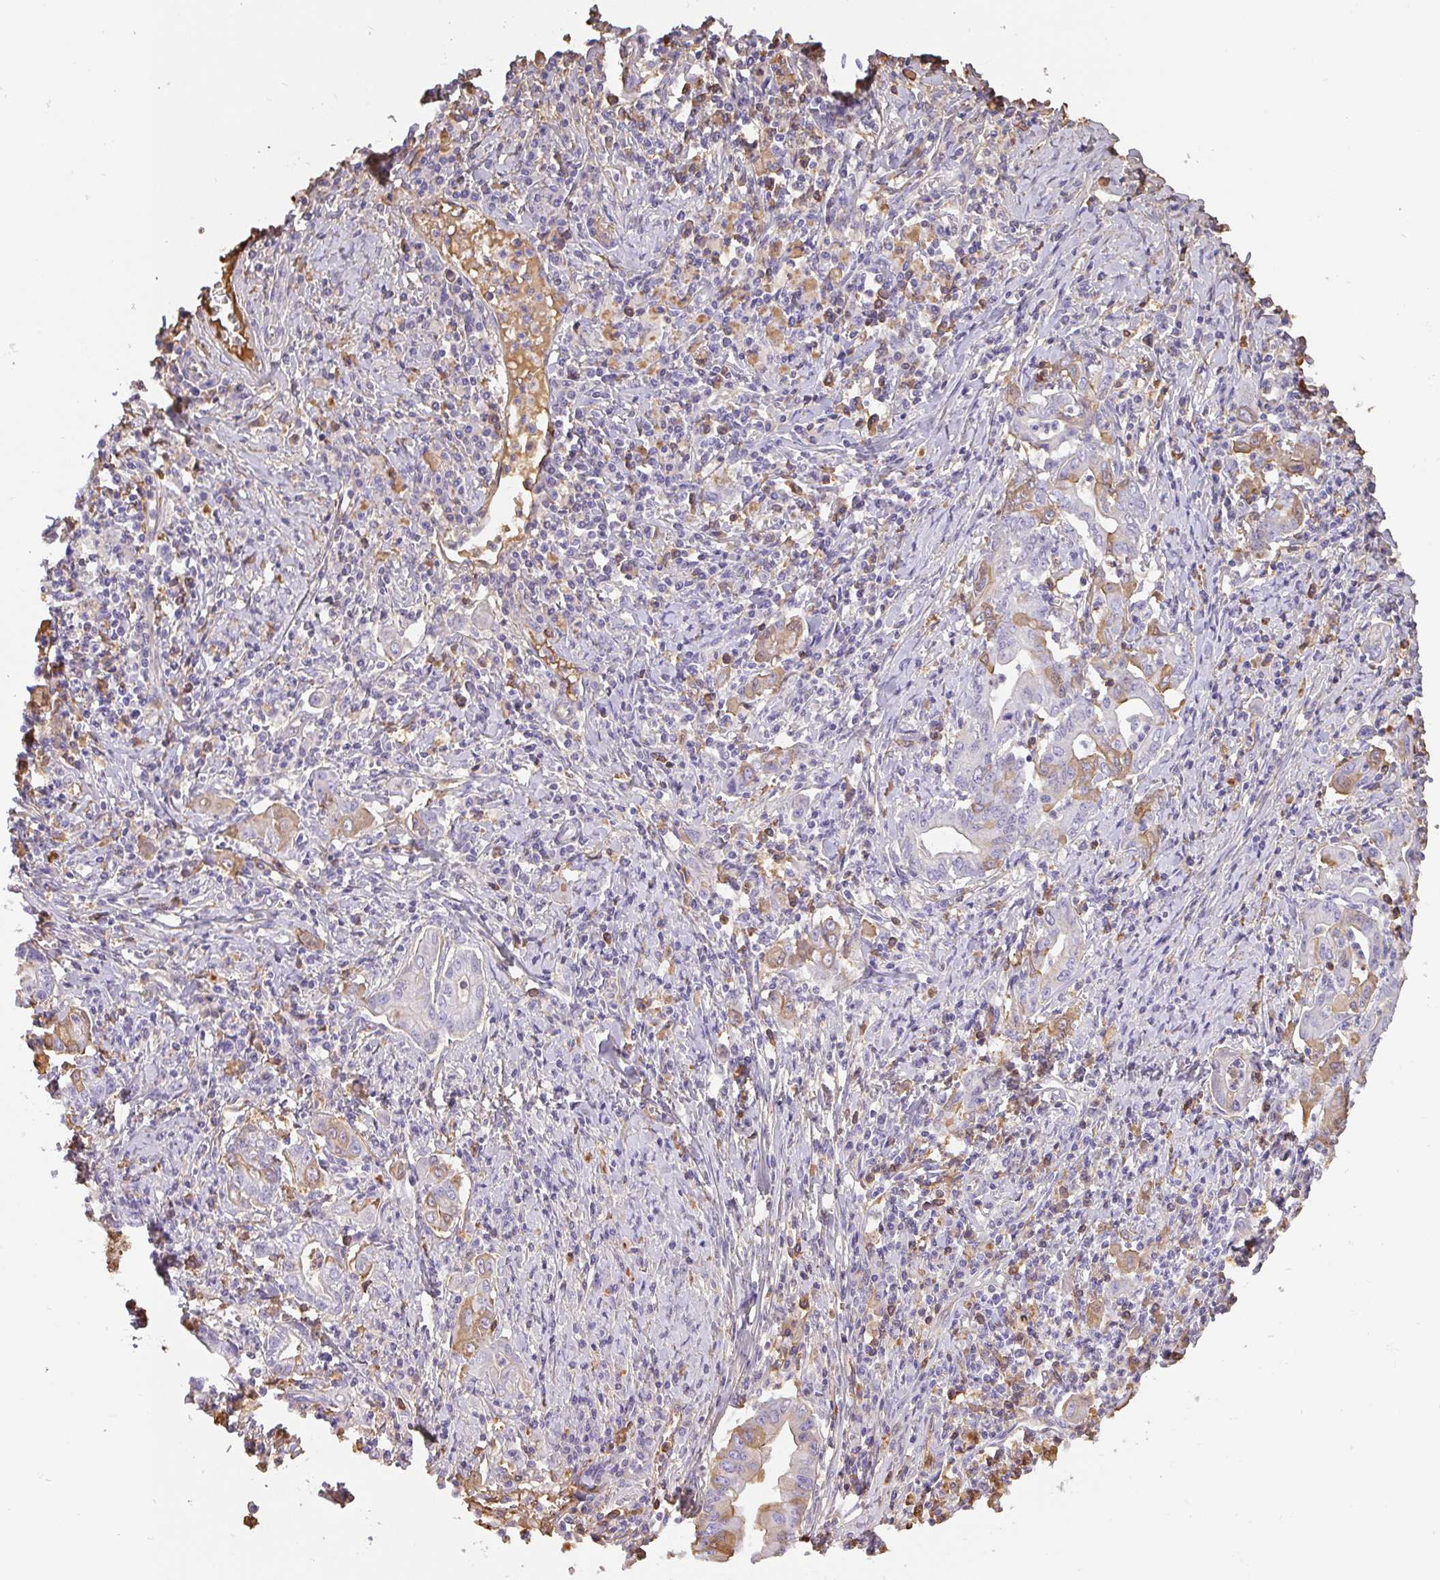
{"staining": {"intensity": "moderate", "quantity": "<25%", "location": "cytoplasmic/membranous"}, "tissue": "stomach cancer", "cell_type": "Tumor cells", "image_type": "cancer", "snomed": [{"axis": "morphology", "description": "Adenocarcinoma, NOS"}, {"axis": "topography", "description": "Stomach, upper"}], "caption": "Immunohistochemical staining of human stomach adenocarcinoma exhibits low levels of moderate cytoplasmic/membranous expression in about <25% of tumor cells. The protein is shown in brown color, while the nuclei are stained blue.", "gene": "SMYD5", "patient": {"sex": "female", "age": 79}}